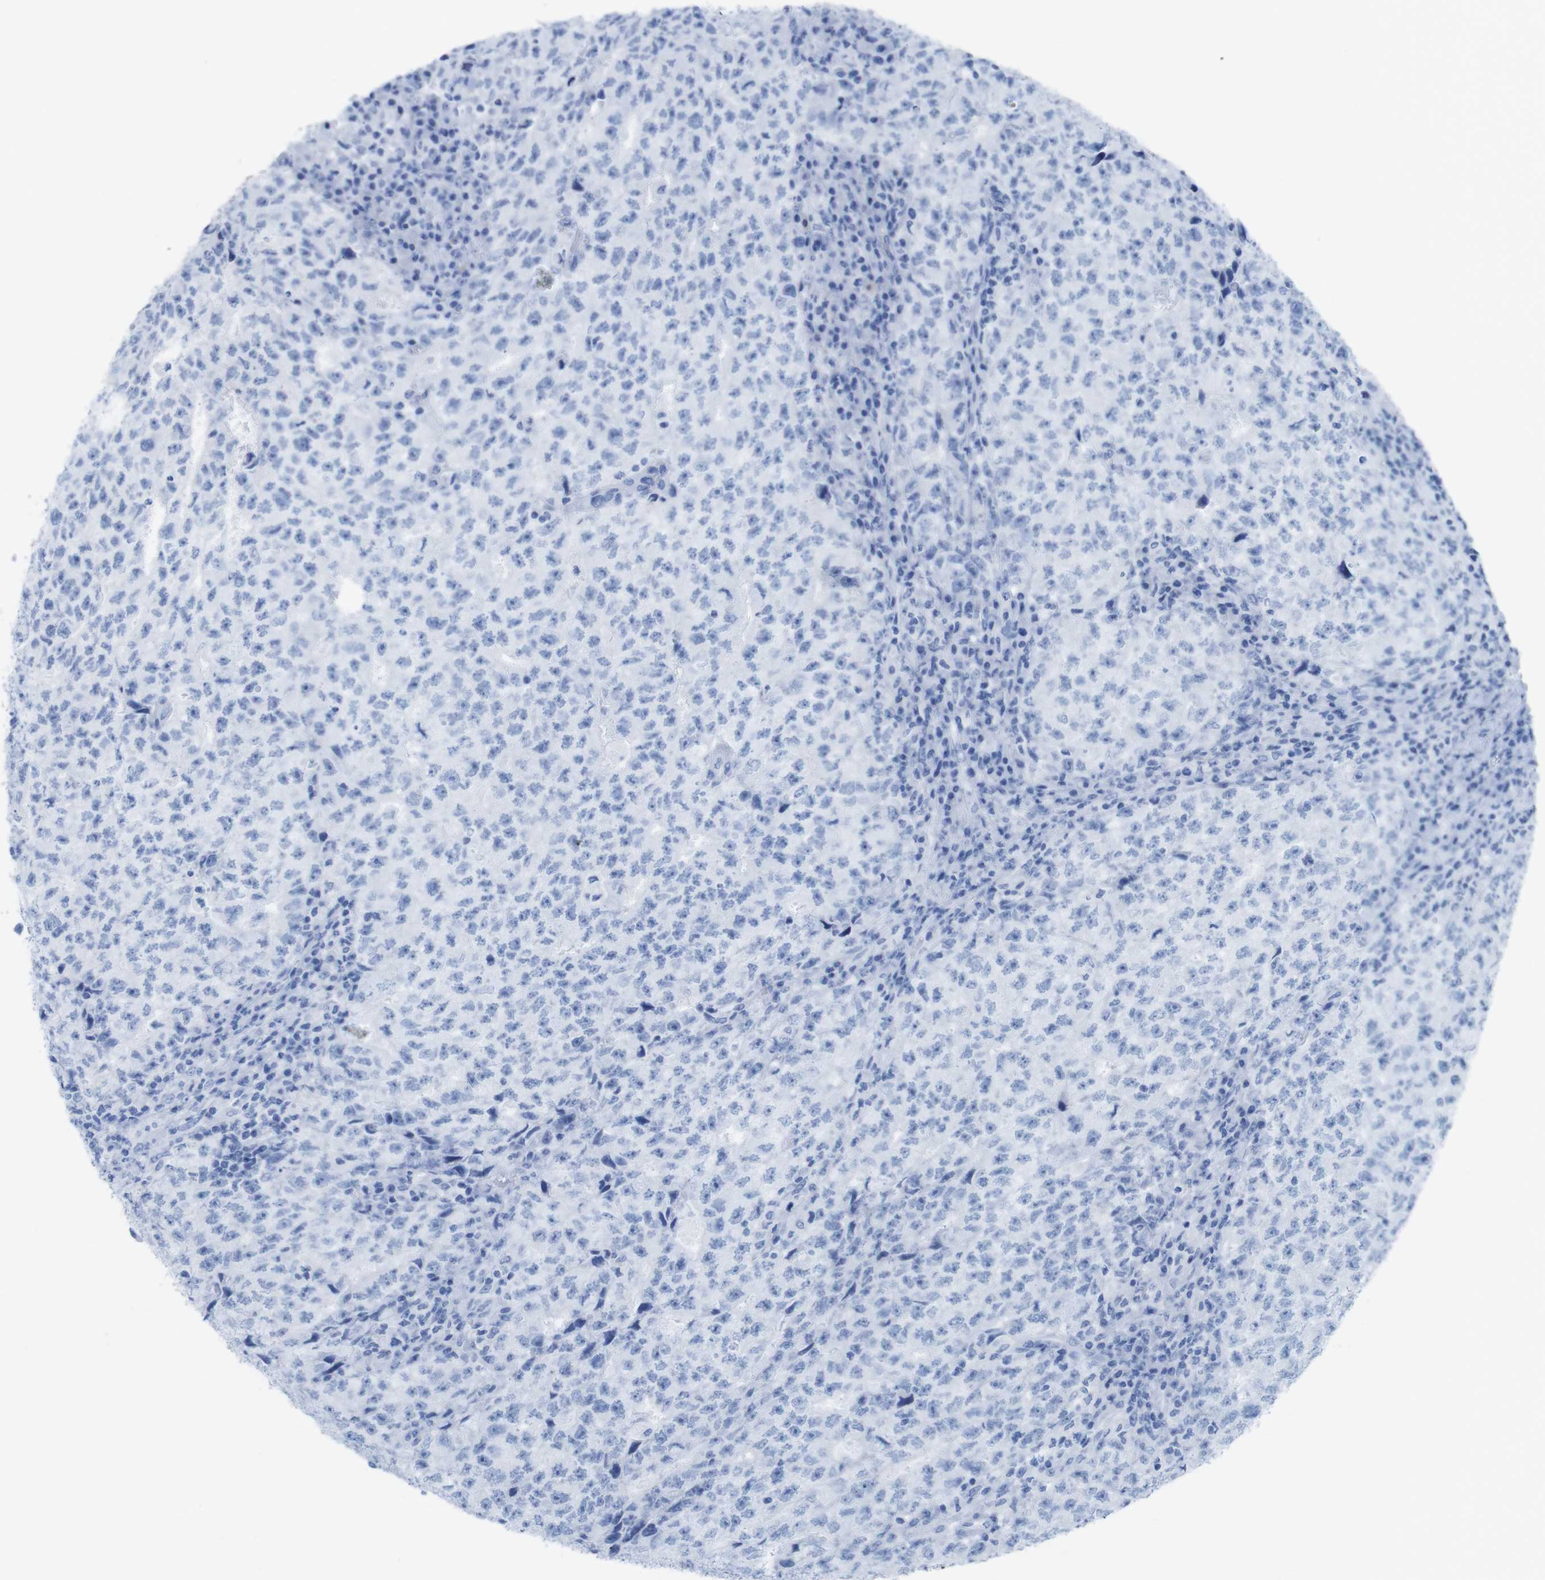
{"staining": {"intensity": "negative", "quantity": "none", "location": "none"}, "tissue": "testis cancer", "cell_type": "Tumor cells", "image_type": "cancer", "snomed": [{"axis": "morphology", "description": "Necrosis, NOS"}, {"axis": "morphology", "description": "Carcinoma, Embryonal, NOS"}, {"axis": "topography", "description": "Testis"}], "caption": "Human testis cancer (embryonal carcinoma) stained for a protein using immunohistochemistry displays no staining in tumor cells.", "gene": "MYH7", "patient": {"sex": "male", "age": 19}}